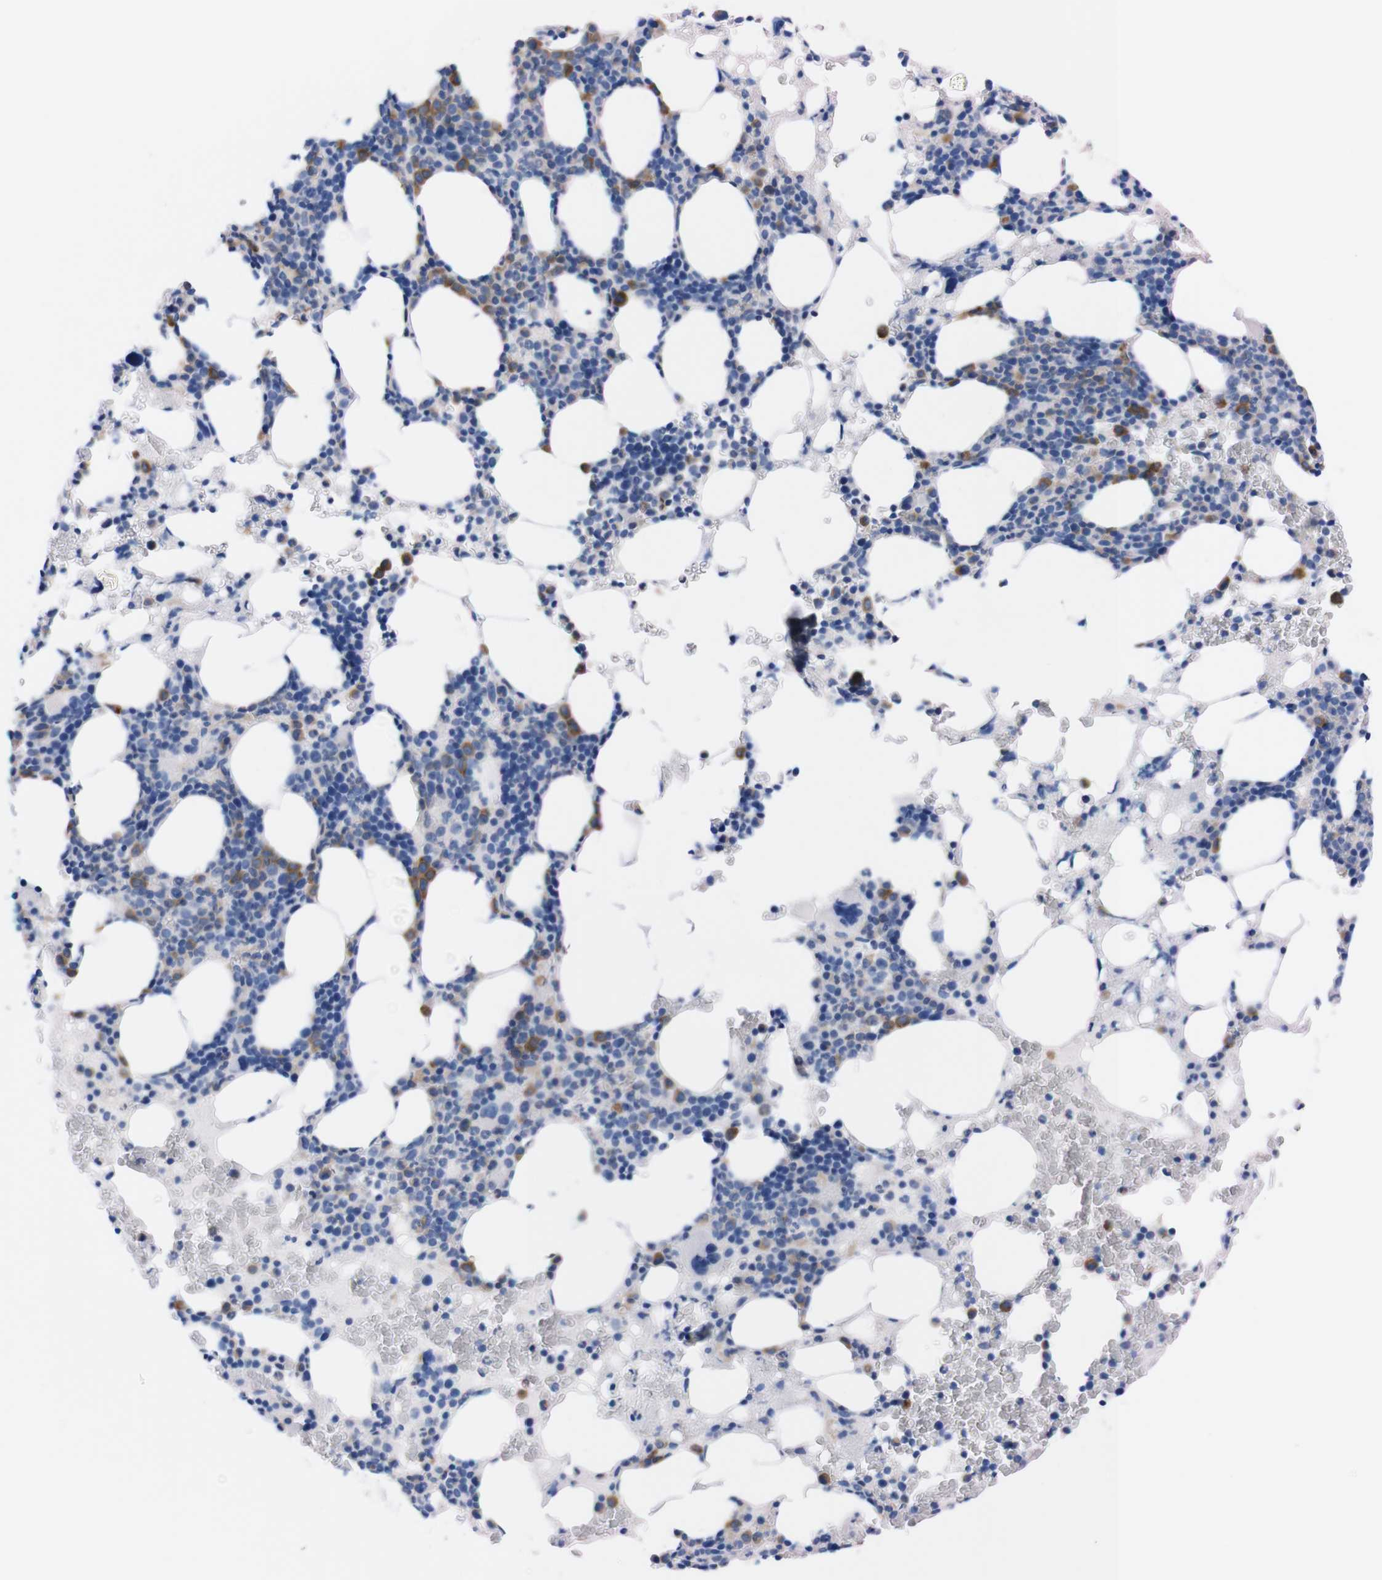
{"staining": {"intensity": "moderate", "quantity": "<25%", "location": "cytoplasmic/membranous"}, "tissue": "bone marrow", "cell_type": "Hematopoietic cells", "image_type": "normal", "snomed": [{"axis": "morphology", "description": "Normal tissue, NOS"}, {"axis": "morphology", "description": "Inflammation, NOS"}, {"axis": "topography", "description": "Bone marrow"}], "caption": "IHC staining of benign bone marrow, which exhibits low levels of moderate cytoplasmic/membranous staining in about <25% of hematopoietic cells indicating moderate cytoplasmic/membranous protein positivity. The staining was performed using DAB (brown) for protein detection and nuclei were counterstained in hematoxylin (blue).", "gene": "TMEM243", "patient": {"sex": "female", "age": 84}}